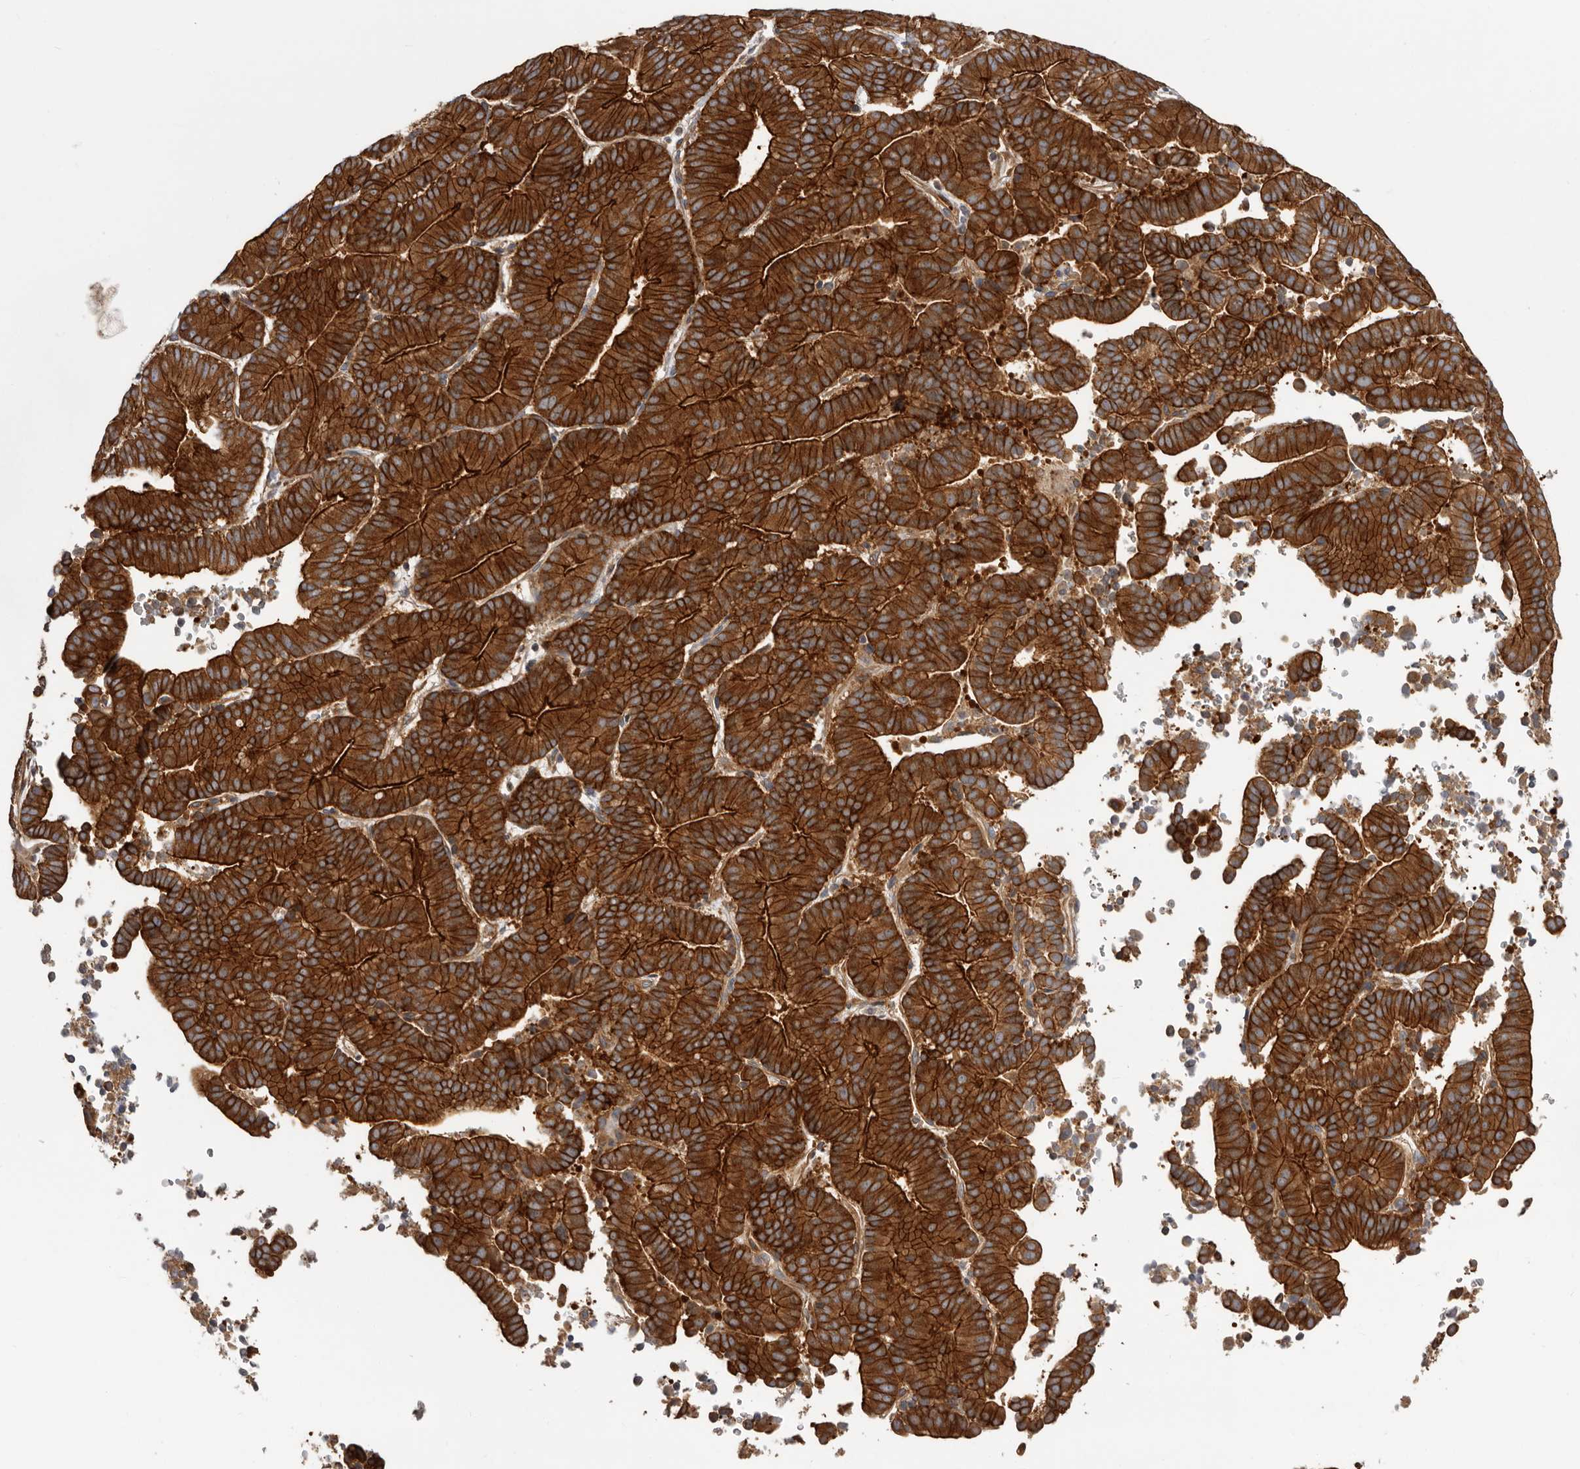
{"staining": {"intensity": "strong", "quantity": ">75%", "location": "cytoplasmic/membranous"}, "tissue": "liver cancer", "cell_type": "Tumor cells", "image_type": "cancer", "snomed": [{"axis": "morphology", "description": "Cholangiocarcinoma"}, {"axis": "topography", "description": "Liver"}], "caption": "Immunohistochemical staining of human liver cholangiocarcinoma exhibits high levels of strong cytoplasmic/membranous positivity in approximately >75% of tumor cells.", "gene": "ENAH", "patient": {"sex": "female", "age": 75}}